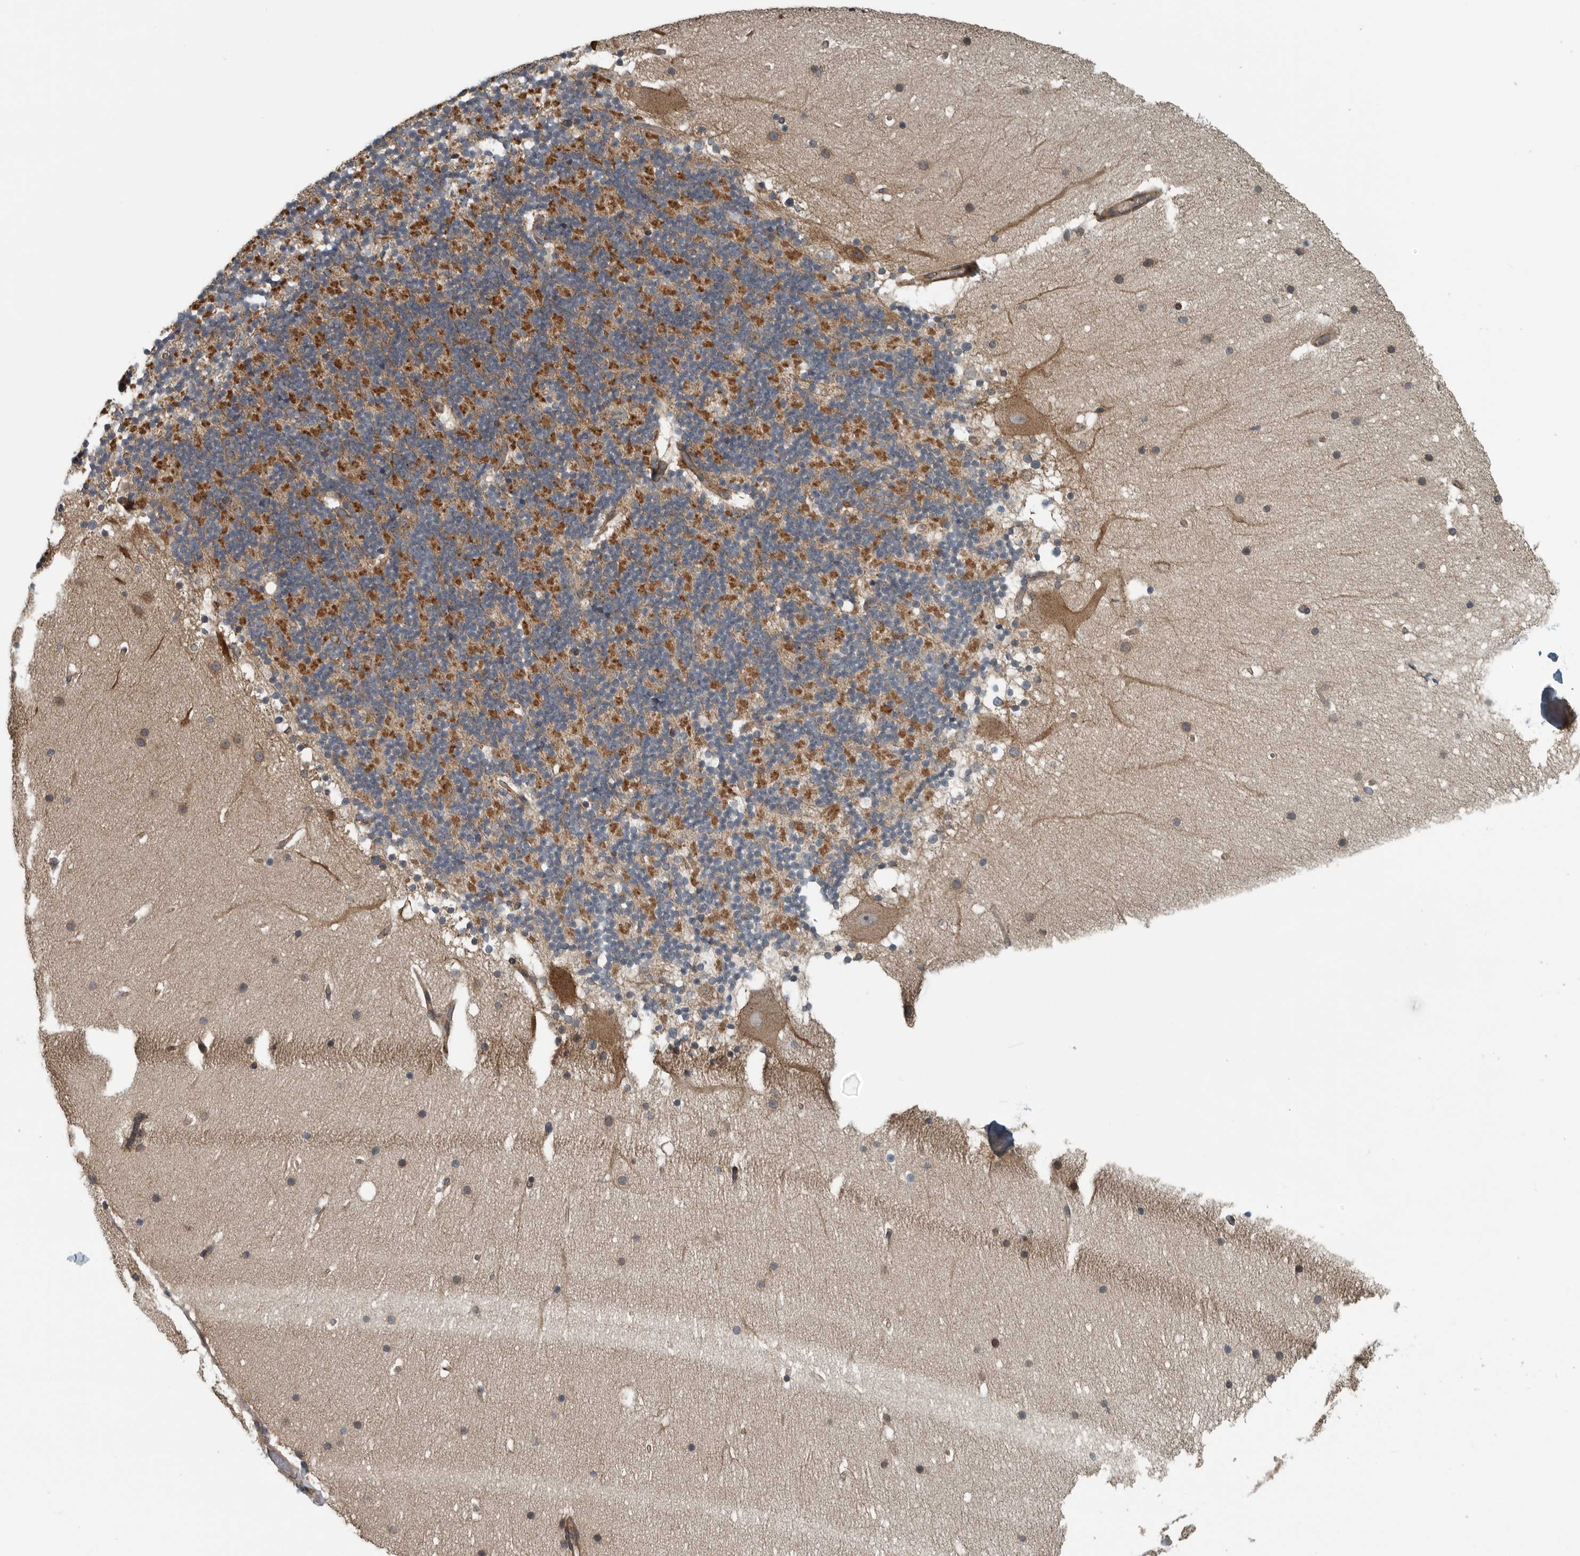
{"staining": {"intensity": "moderate", "quantity": "25%-75%", "location": "cytoplasmic/membranous"}, "tissue": "cerebellum", "cell_type": "Cells in granular layer", "image_type": "normal", "snomed": [{"axis": "morphology", "description": "Normal tissue, NOS"}, {"axis": "topography", "description": "Cerebellum"}], "caption": "Protein staining displays moderate cytoplasmic/membranous expression in about 25%-75% of cells in granular layer in benign cerebellum.", "gene": "AMFR", "patient": {"sex": "male", "age": 57}}